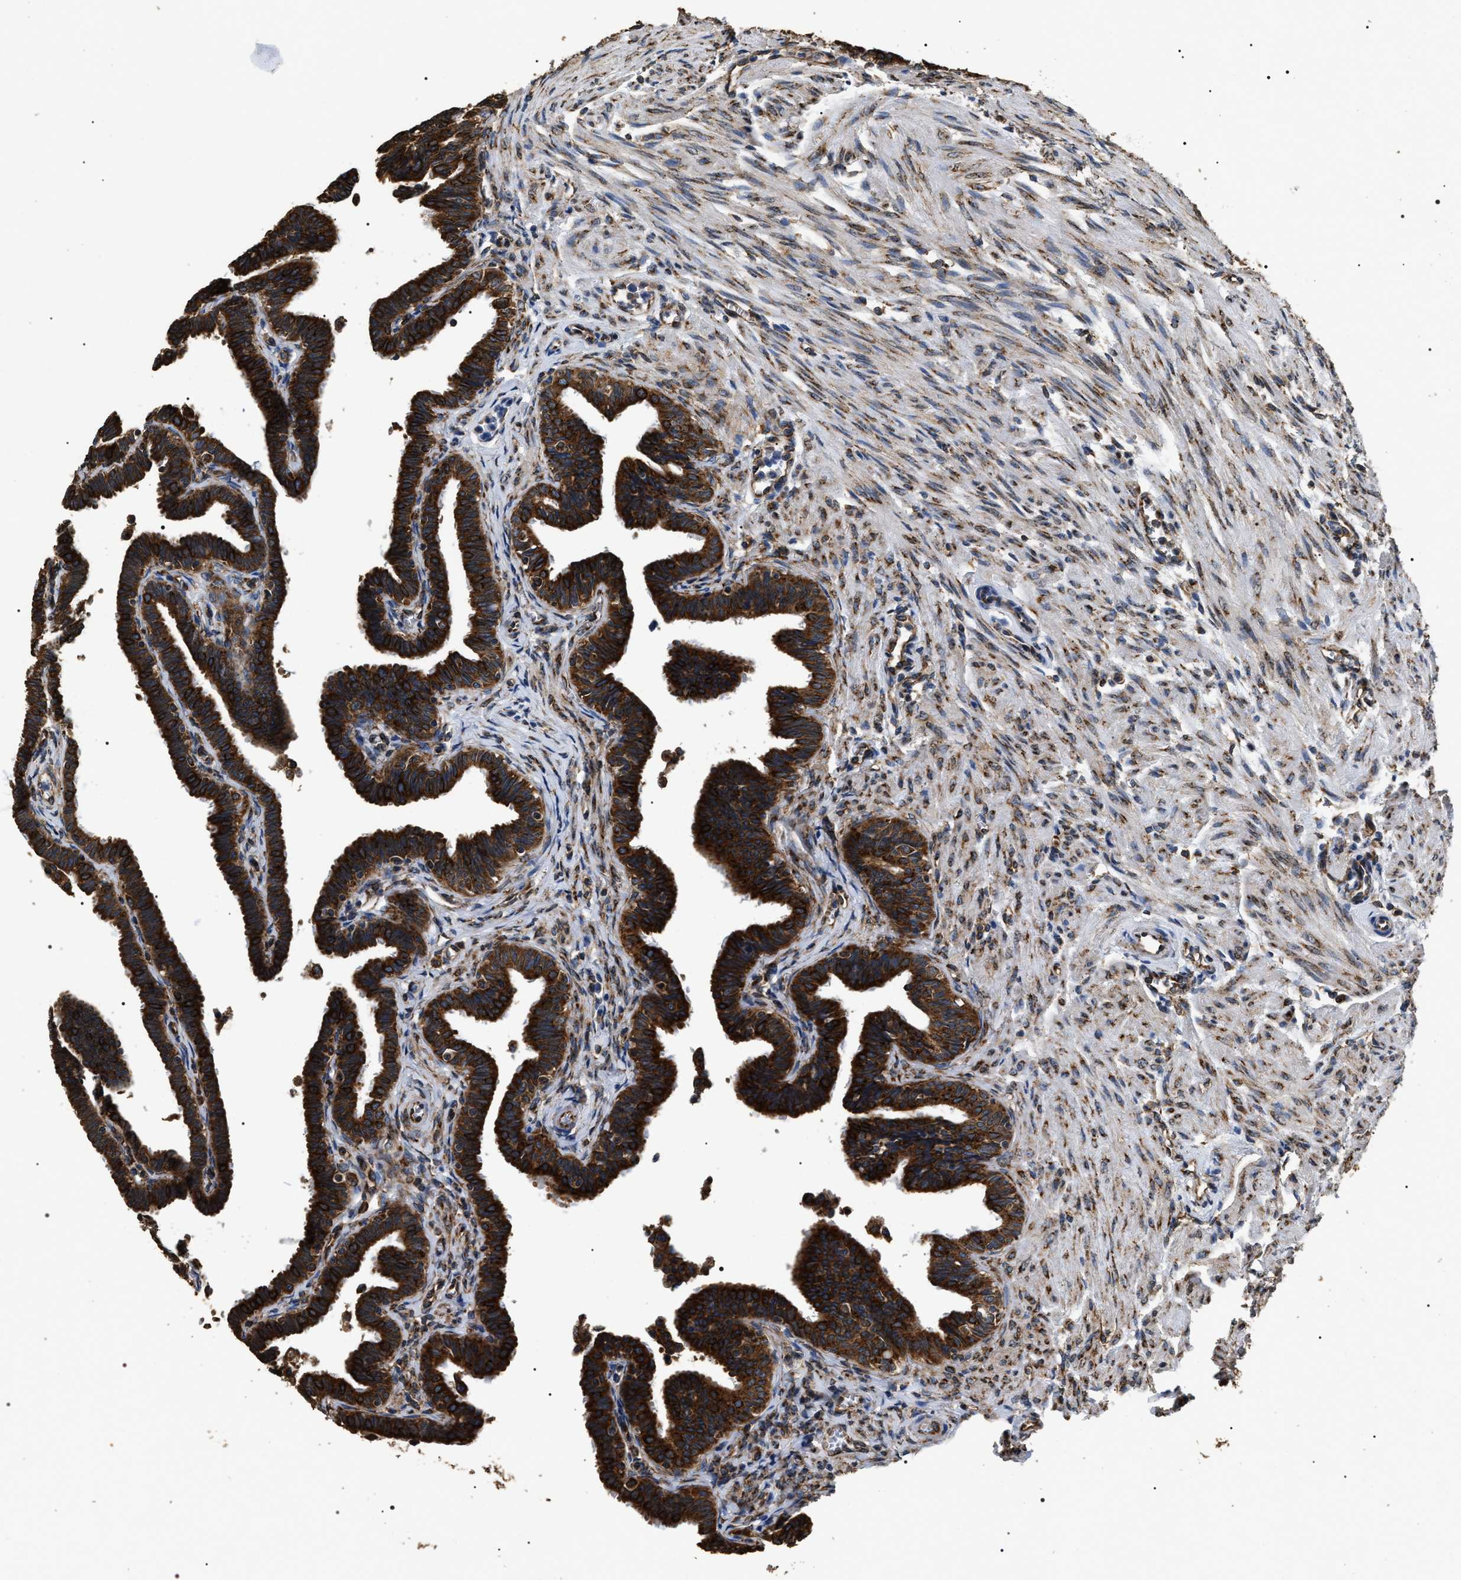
{"staining": {"intensity": "strong", "quantity": ">75%", "location": "cytoplasmic/membranous"}, "tissue": "fallopian tube", "cell_type": "Glandular cells", "image_type": "normal", "snomed": [{"axis": "morphology", "description": "Normal tissue, NOS"}, {"axis": "topography", "description": "Fallopian tube"}, {"axis": "topography", "description": "Ovary"}], "caption": "A brown stain highlights strong cytoplasmic/membranous expression of a protein in glandular cells of unremarkable fallopian tube.", "gene": "KTN1", "patient": {"sex": "female", "age": 23}}